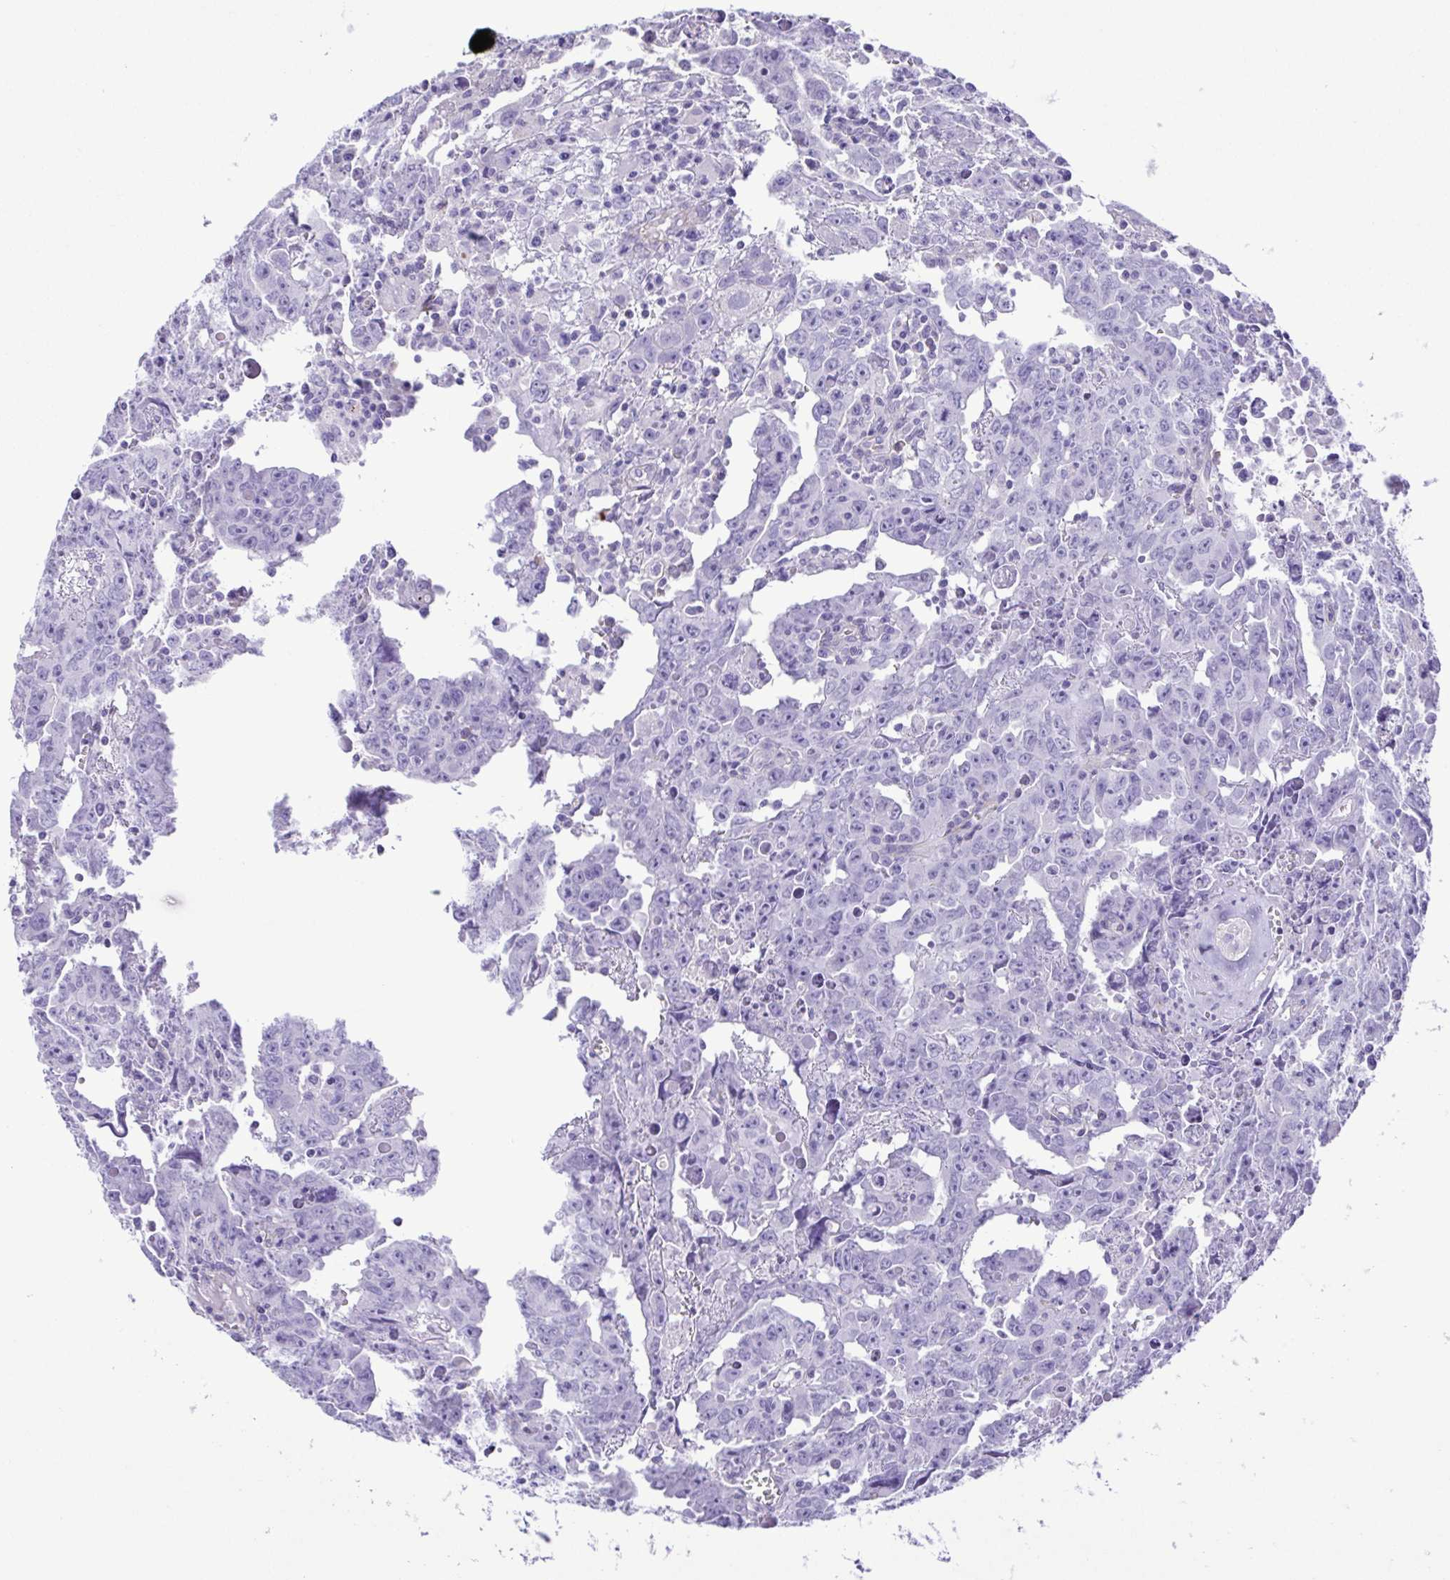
{"staining": {"intensity": "negative", "quantity": "none", "location": "none"}, "tissue": "testis cancer", "cell_type": "Tumor cells", "image_type": "cancer", "snomed": [{"axis": "morphology", "description": "Carcinoma, Embryonal, NOS"}, {"axis": "topography", "description": "Testis"}], "caption": "Tumor cells show no significant positivity in testis embryonal carcinoma.", "gene": "FLT1", "patient": {"sex": "male", "age": 22}}